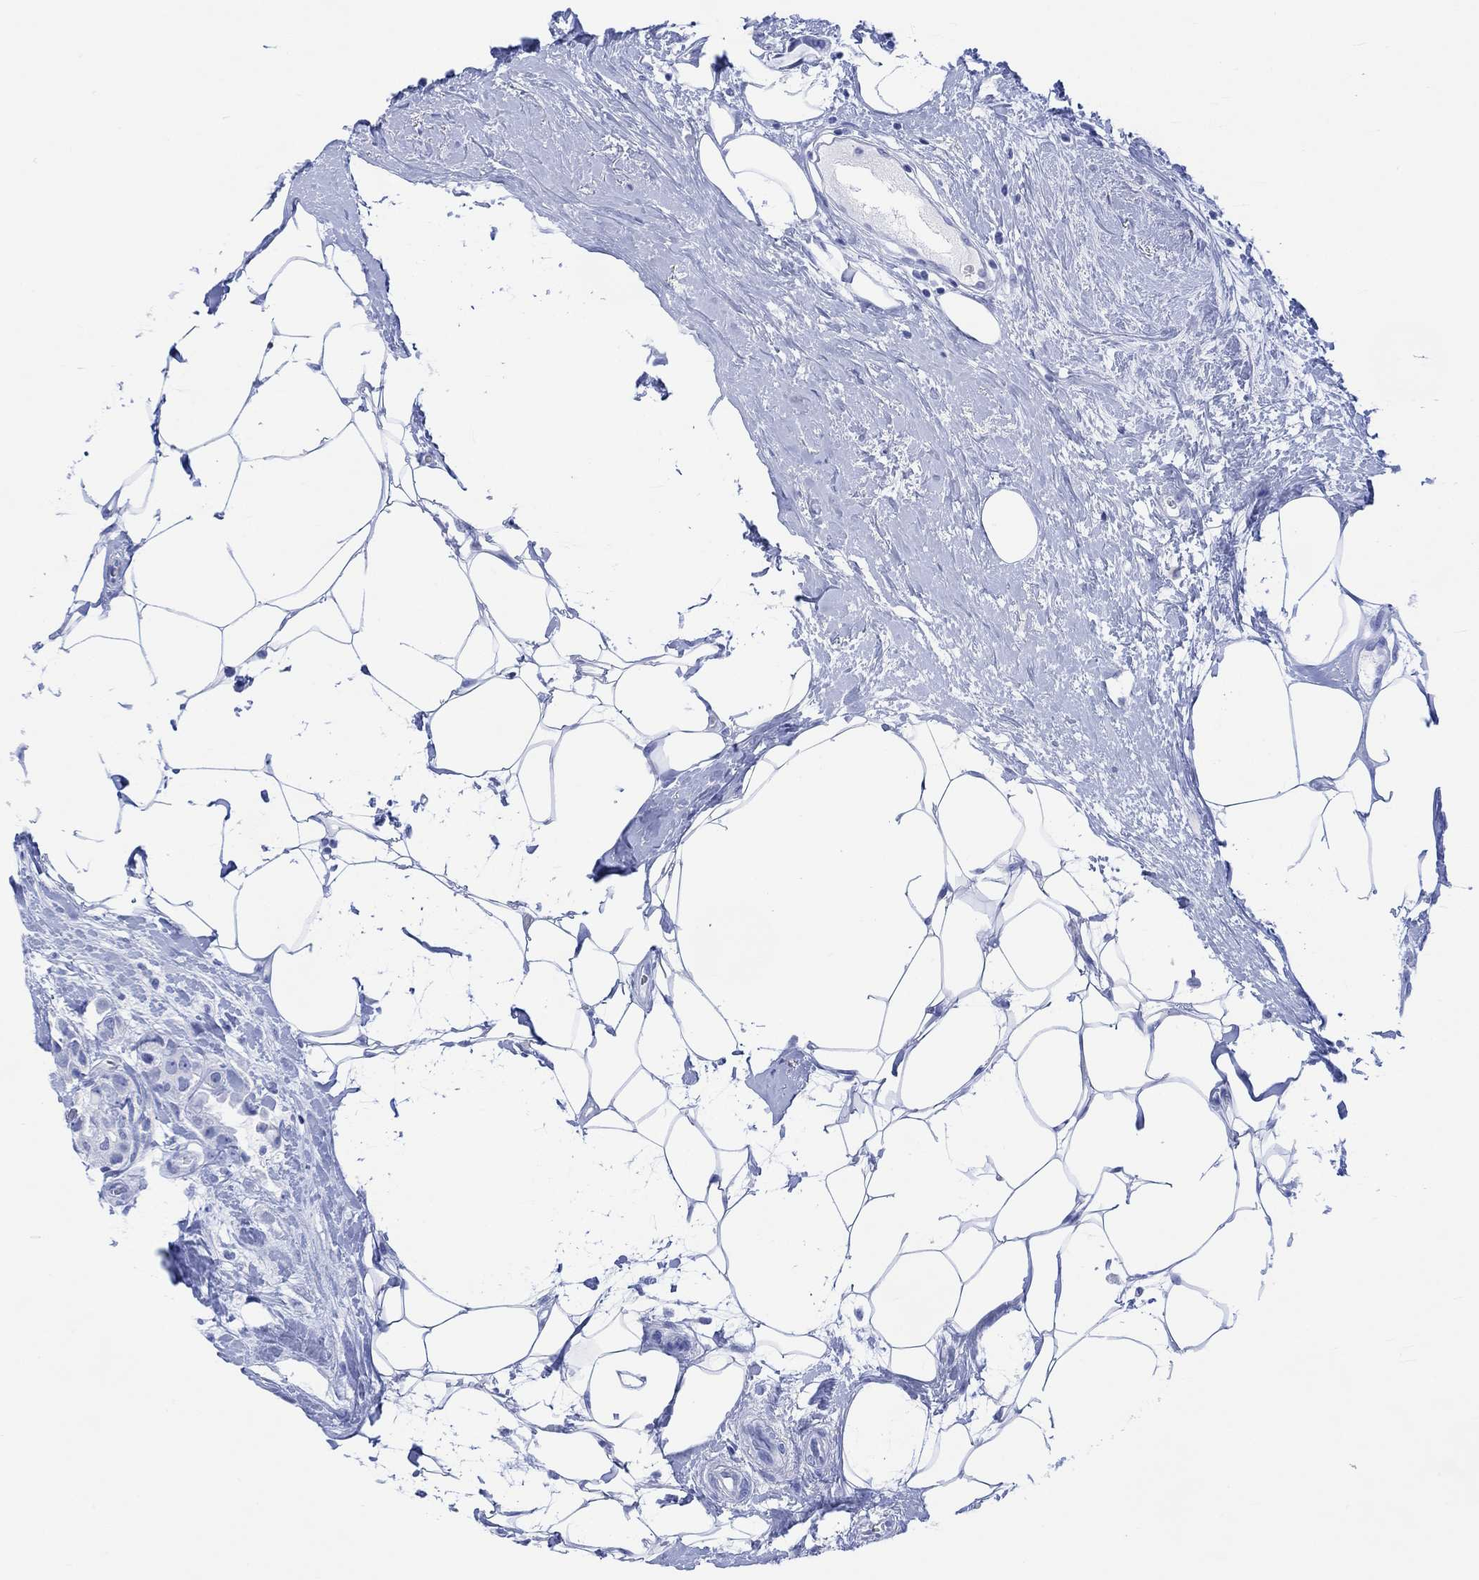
{"staining": {"intensity": "negative", "quantity": "none", "location": "none"}, "tissue": "breast cancer", "cell_type": "Tumor cells", "image_type": "cancer", "snomed": [{"axis": "morphology", "description": "Duct carcinoma"}, {"axis": "topography", "description": "Breast"}], "caption": "DAB immunohistochemical staining of human breast cancer reveals no significant positivity in tumor cells.", "gene": "CELF4", "patient": {"sex": "female", "age": 45}}